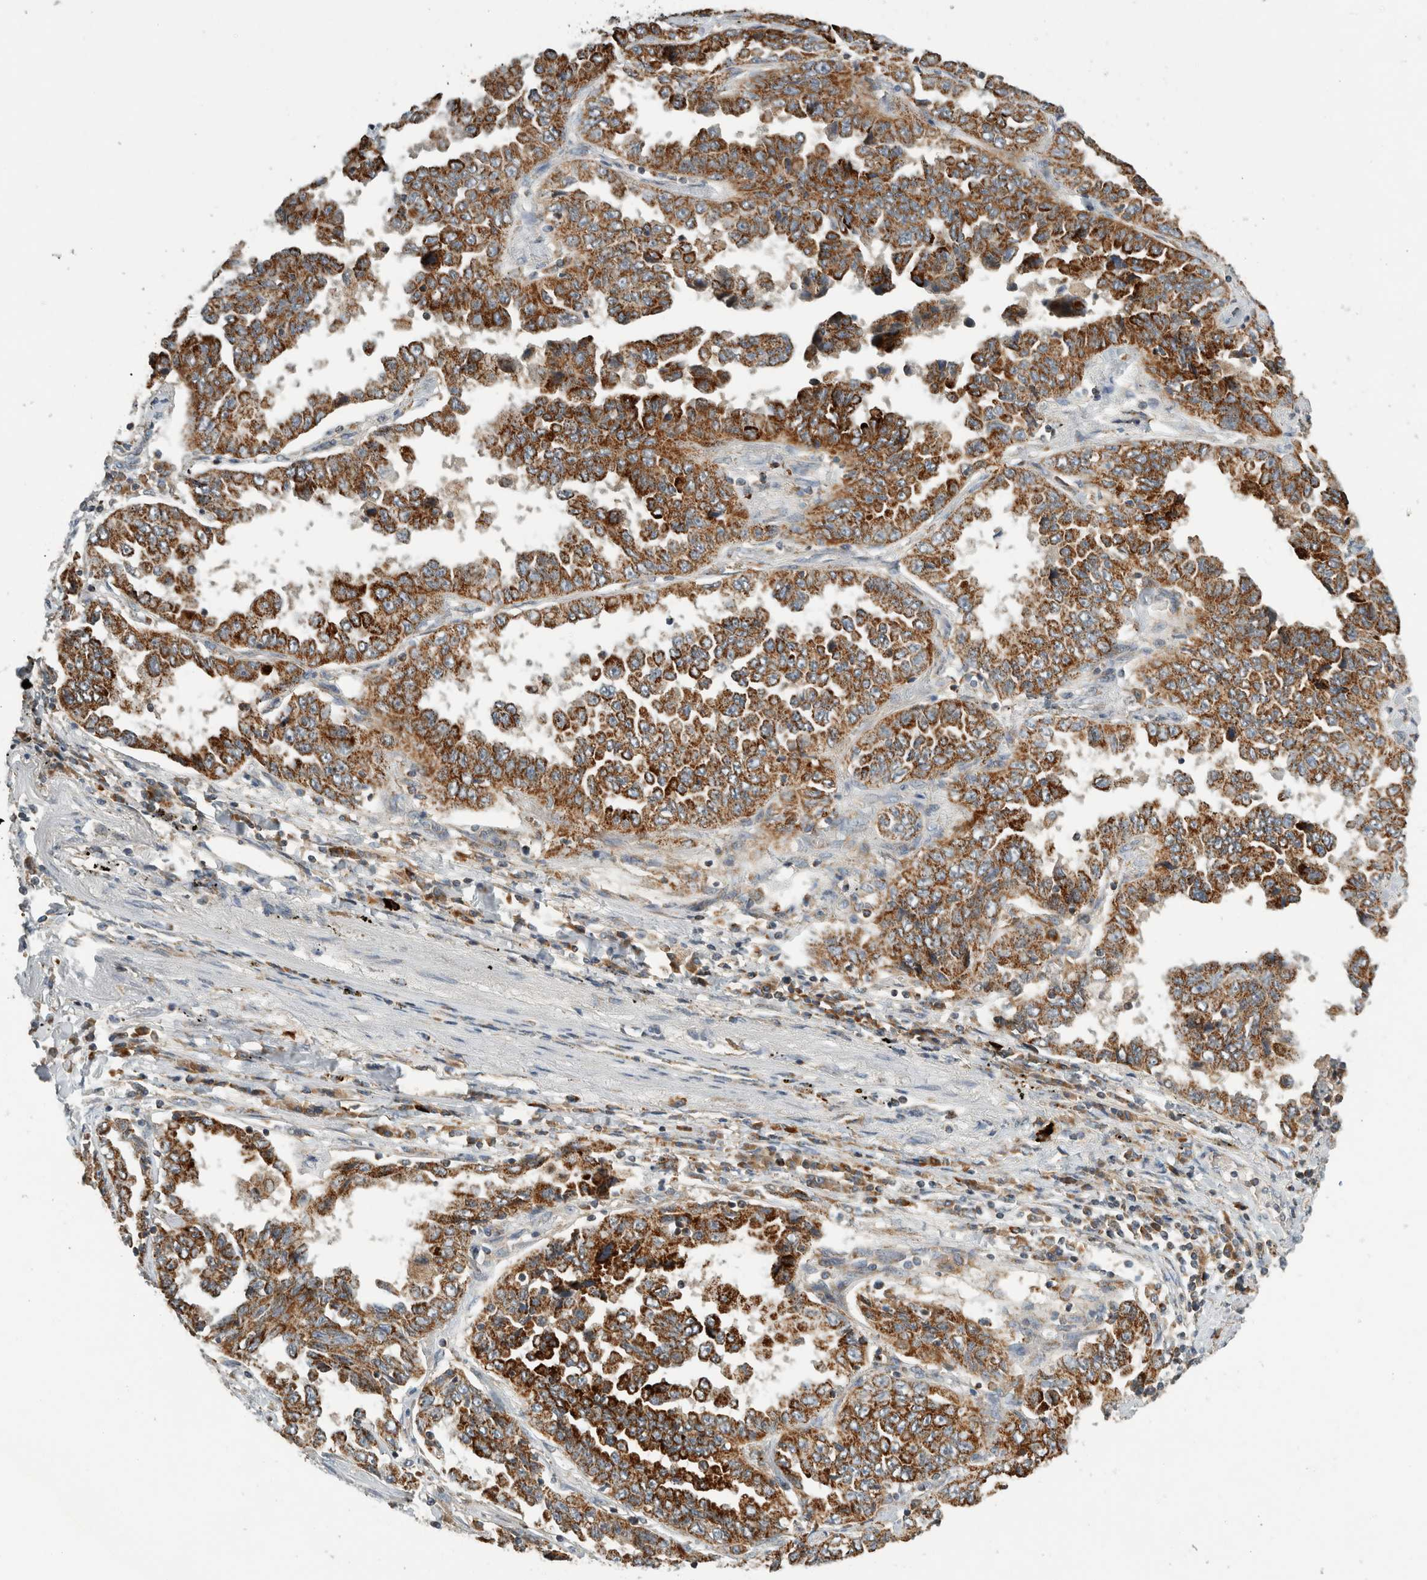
{"staining": {"intensity": "strong", "quantity": ">75%", "location": "cytoplasmic/membranous"}, "tissue": "lung cancer", "cell_type": "Tumor cells", "image_type": "cancer", "snomed": [{"axis": "morphology", "description": "Adenocarcinoma, NOS"}, {"axis": "topography", "description": "Lung"}], "caption": "Protein expression analysis of lung adenocarcinoma demonstrates strong cytoplasmic/membranous expression in approximately >75% of tumor cells.", "gene": "AMPD1", "patient": {"sex": "female", "age": 51}}